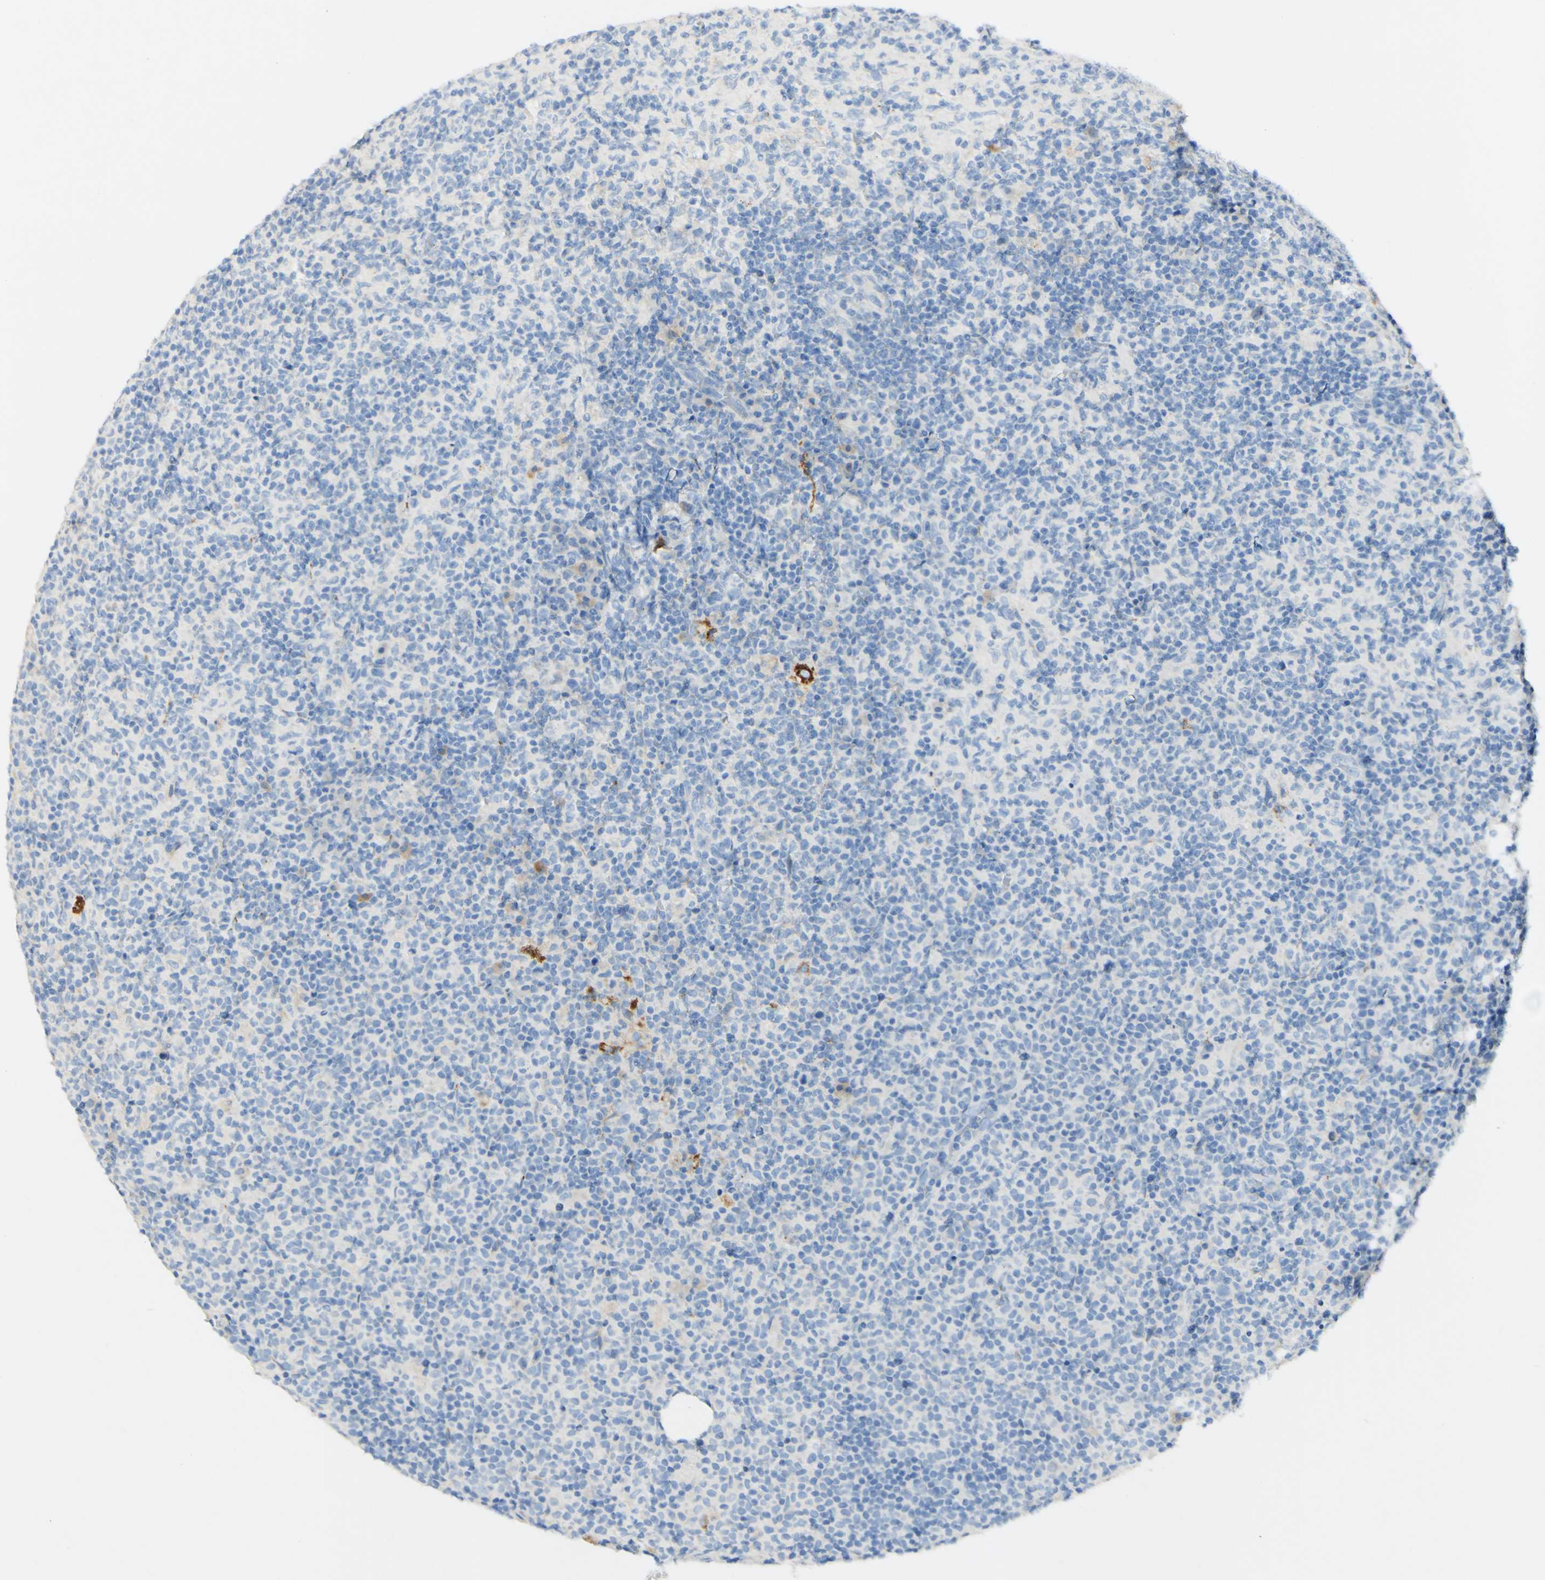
{"staining": {"intensity": "negative", "quantity": "none", "location": "none"}, "tissue": "lymph node", "cell_type": "Germinal center cells", "image_type": "normal", "snomed": [{"axis": "morphology", "description": "Normal tissue, NOS"}, {"axis": "morphology", "description": "Inflammation, NOS"}, {"axis": "topography", "description": "Lymph node"}], "caption": "Germinal center cells show no significant protein expression in normal lymph node.", "gene": "FGF4", "patient": {"sex": "male", "age": 55}}